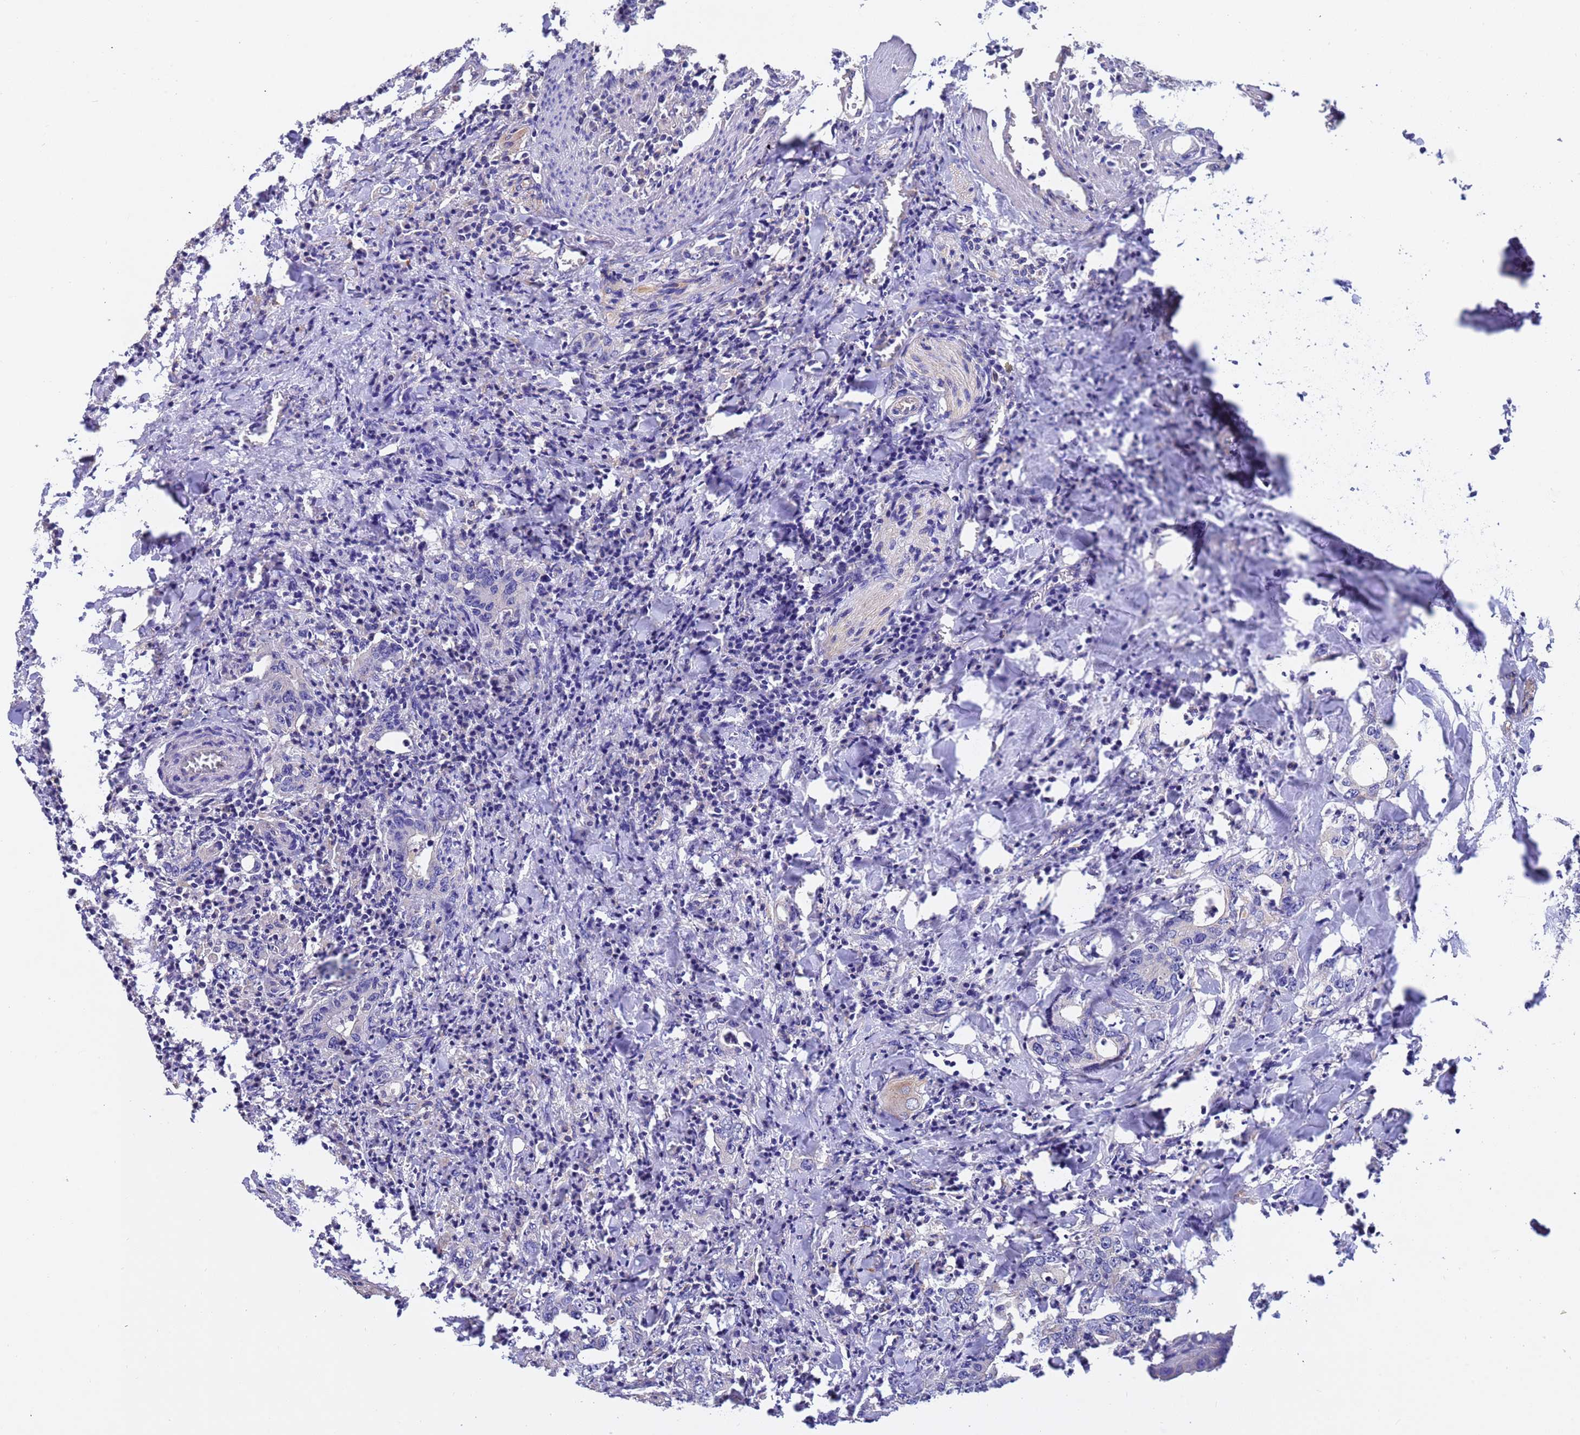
{"staining": {"intensity": "negative", "quantity": "none", "location": "none"}, "tissue": "colorectal cancer", "cell_type": "Tumor cells", "image_type": "cancer", "snomed": [{"axis": "morphology", "description": "Adenocarcinoma, NOS"}, {"axis": "topography", "description": "Colon"}], "caption": "Immunohistochemistry (IHC) image of neoplastic tissue: colorectal cancer stained with DAB shows no significant protein expression in tumor cells. (Brightfield microscopy of DAB IHC at high magnification).", "gene": "SRL", "patient": {"sex": "female", "age": 75}}